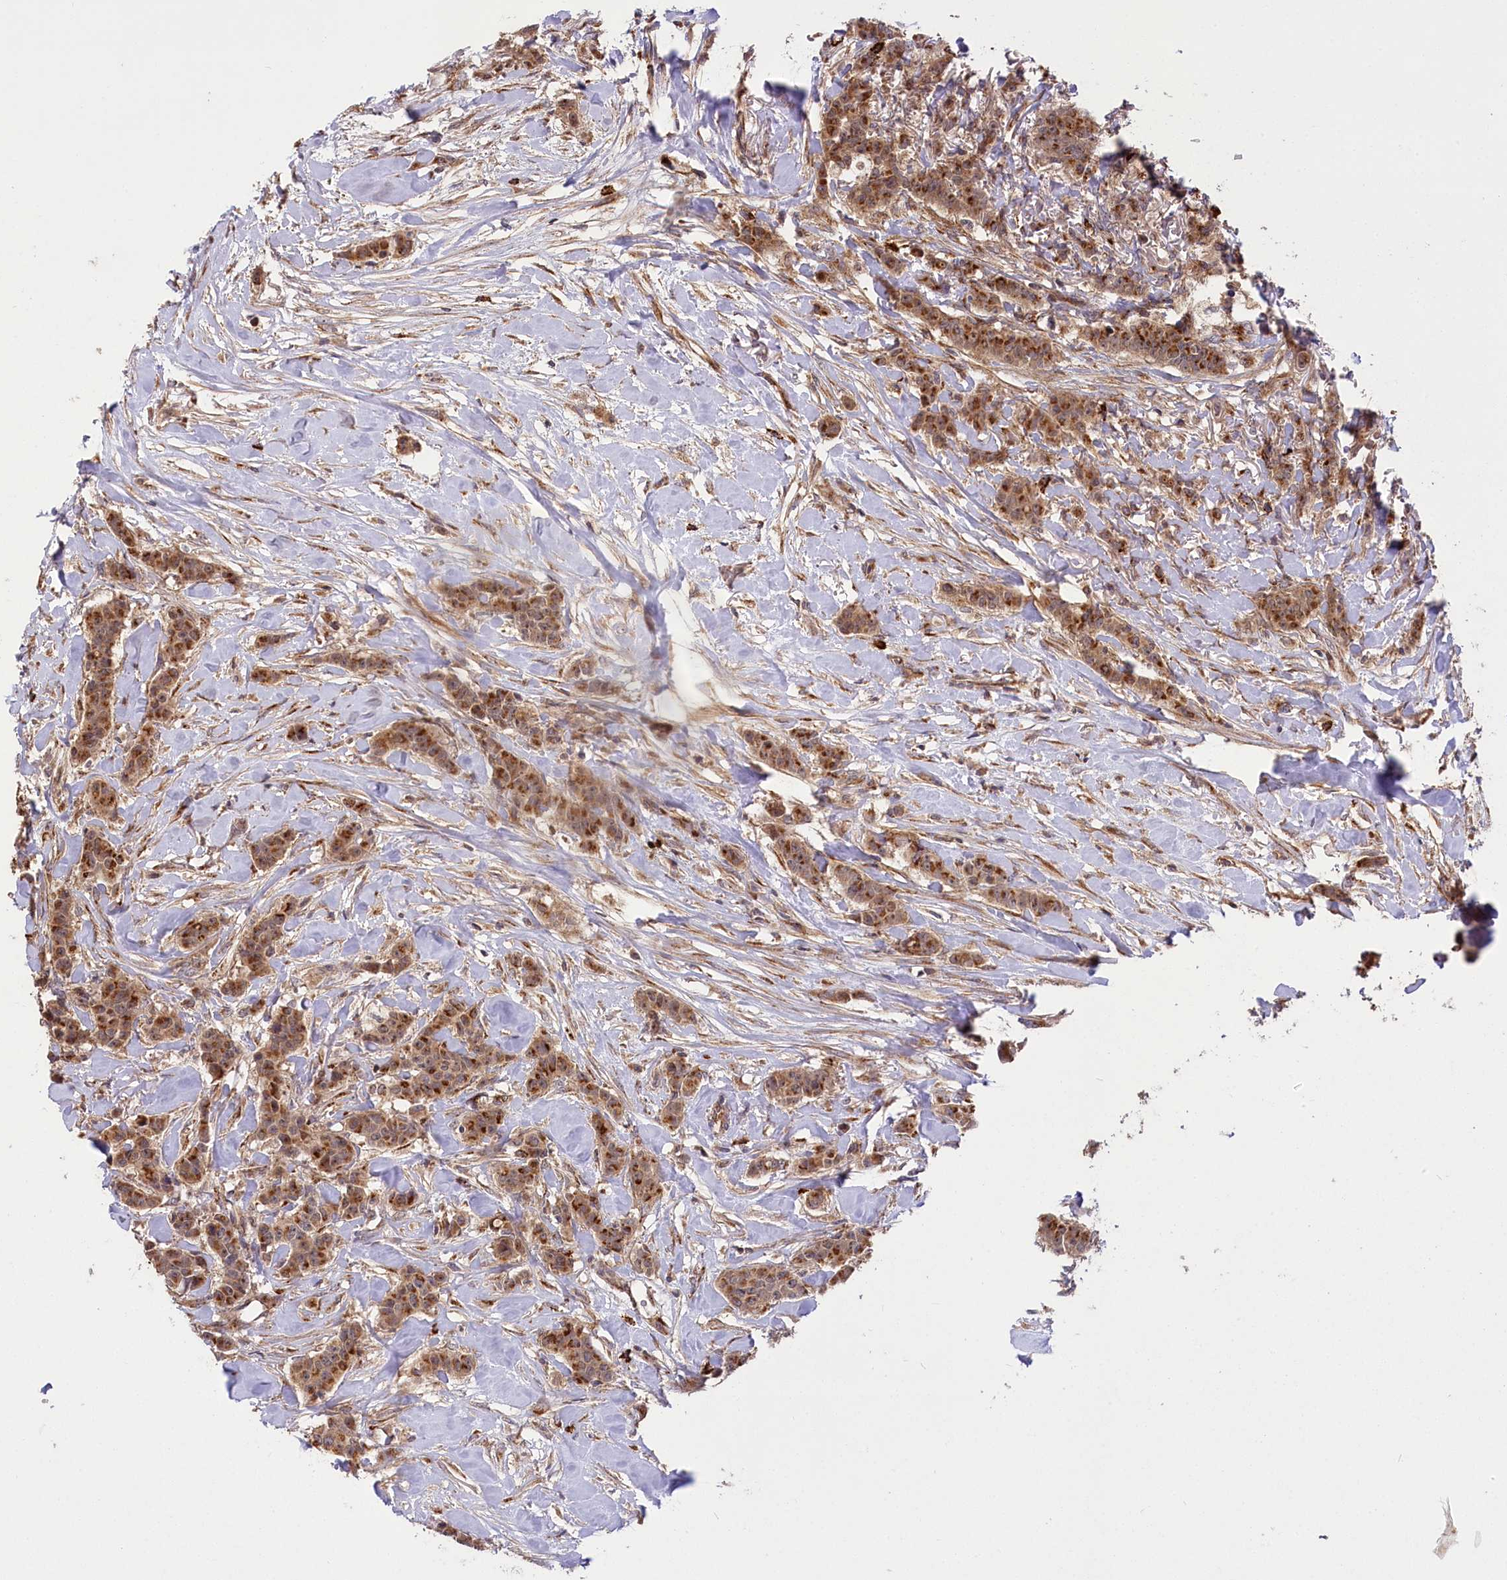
{"staining": {"intensity": "moderate", "quantity": ">75%", "location": "cytoplasmic/membranous"}, "tissue": "breast cancer", "cell_type": "Tumor cells", "image_type": "cancer", "snomed": [{"axis": "morphology", "description": "Duct carcinoma"}, {"axis": "topography", "description": "Breast"}], "caption": "A brown stain highlights moderate cytoplasmic/membranous positivity of a protein in human breast cancer tumor cells.", "gene": "CARD19", "patient": {"sex": "female", "age": 40}}